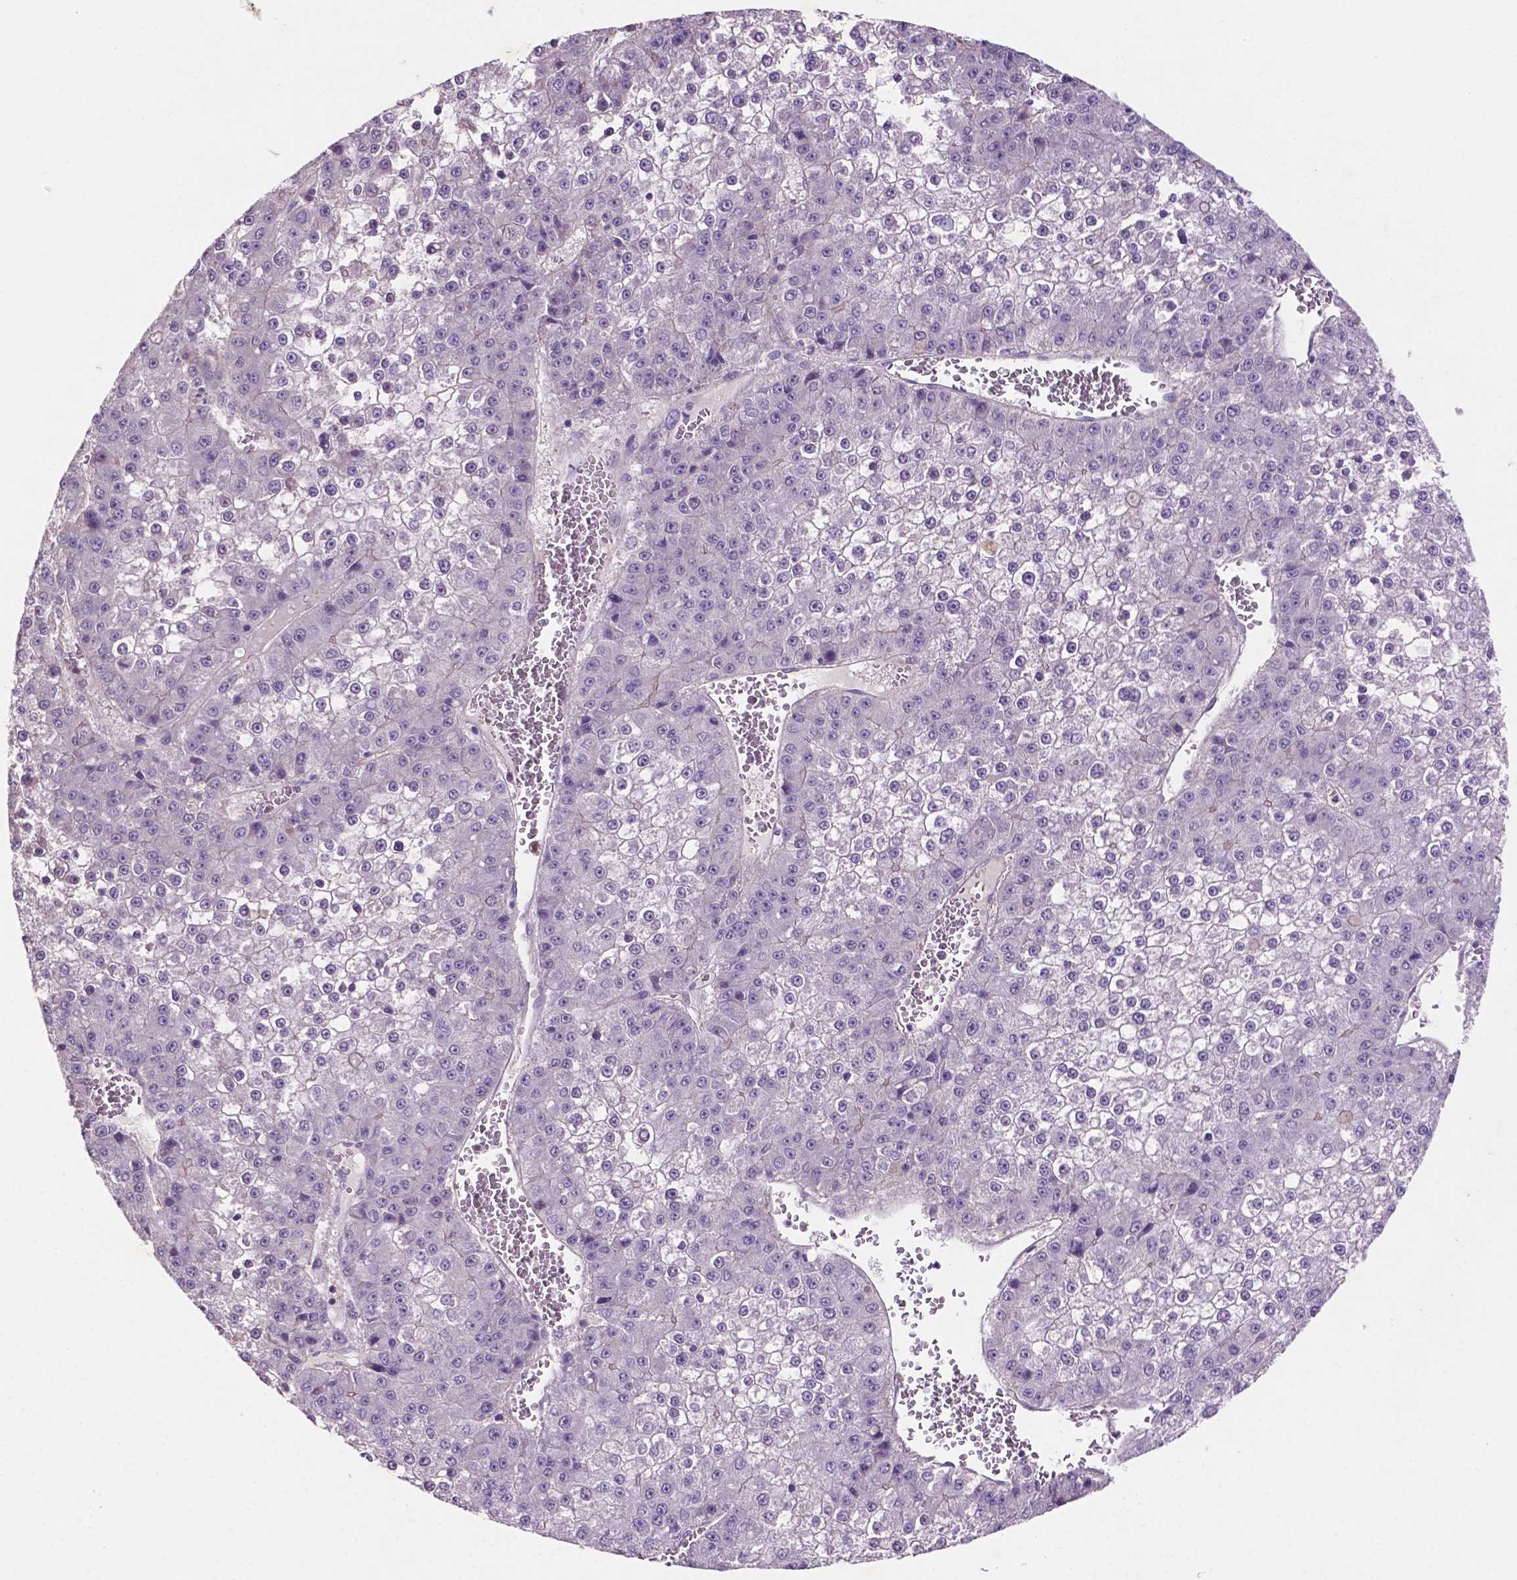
{"staining": {"intensity": "negative", "quantity": "none", "location": "none"}, "tissue": "liver cancer", "cell_type": "Tumor cells", "image_type": "cancer", "snomed": [{"axis": "morphology", "description": "Carcinoma, Hepatocellular, NOS"}, {"axis": "topography", "description": "Liver"}], "caption": "This is an IHC micrograph of hepatocellular carcinoma (liver). There is no staining in tumor cells.", "gene": "ARL5C", "patient": {"sex": "female", "age": 73}}